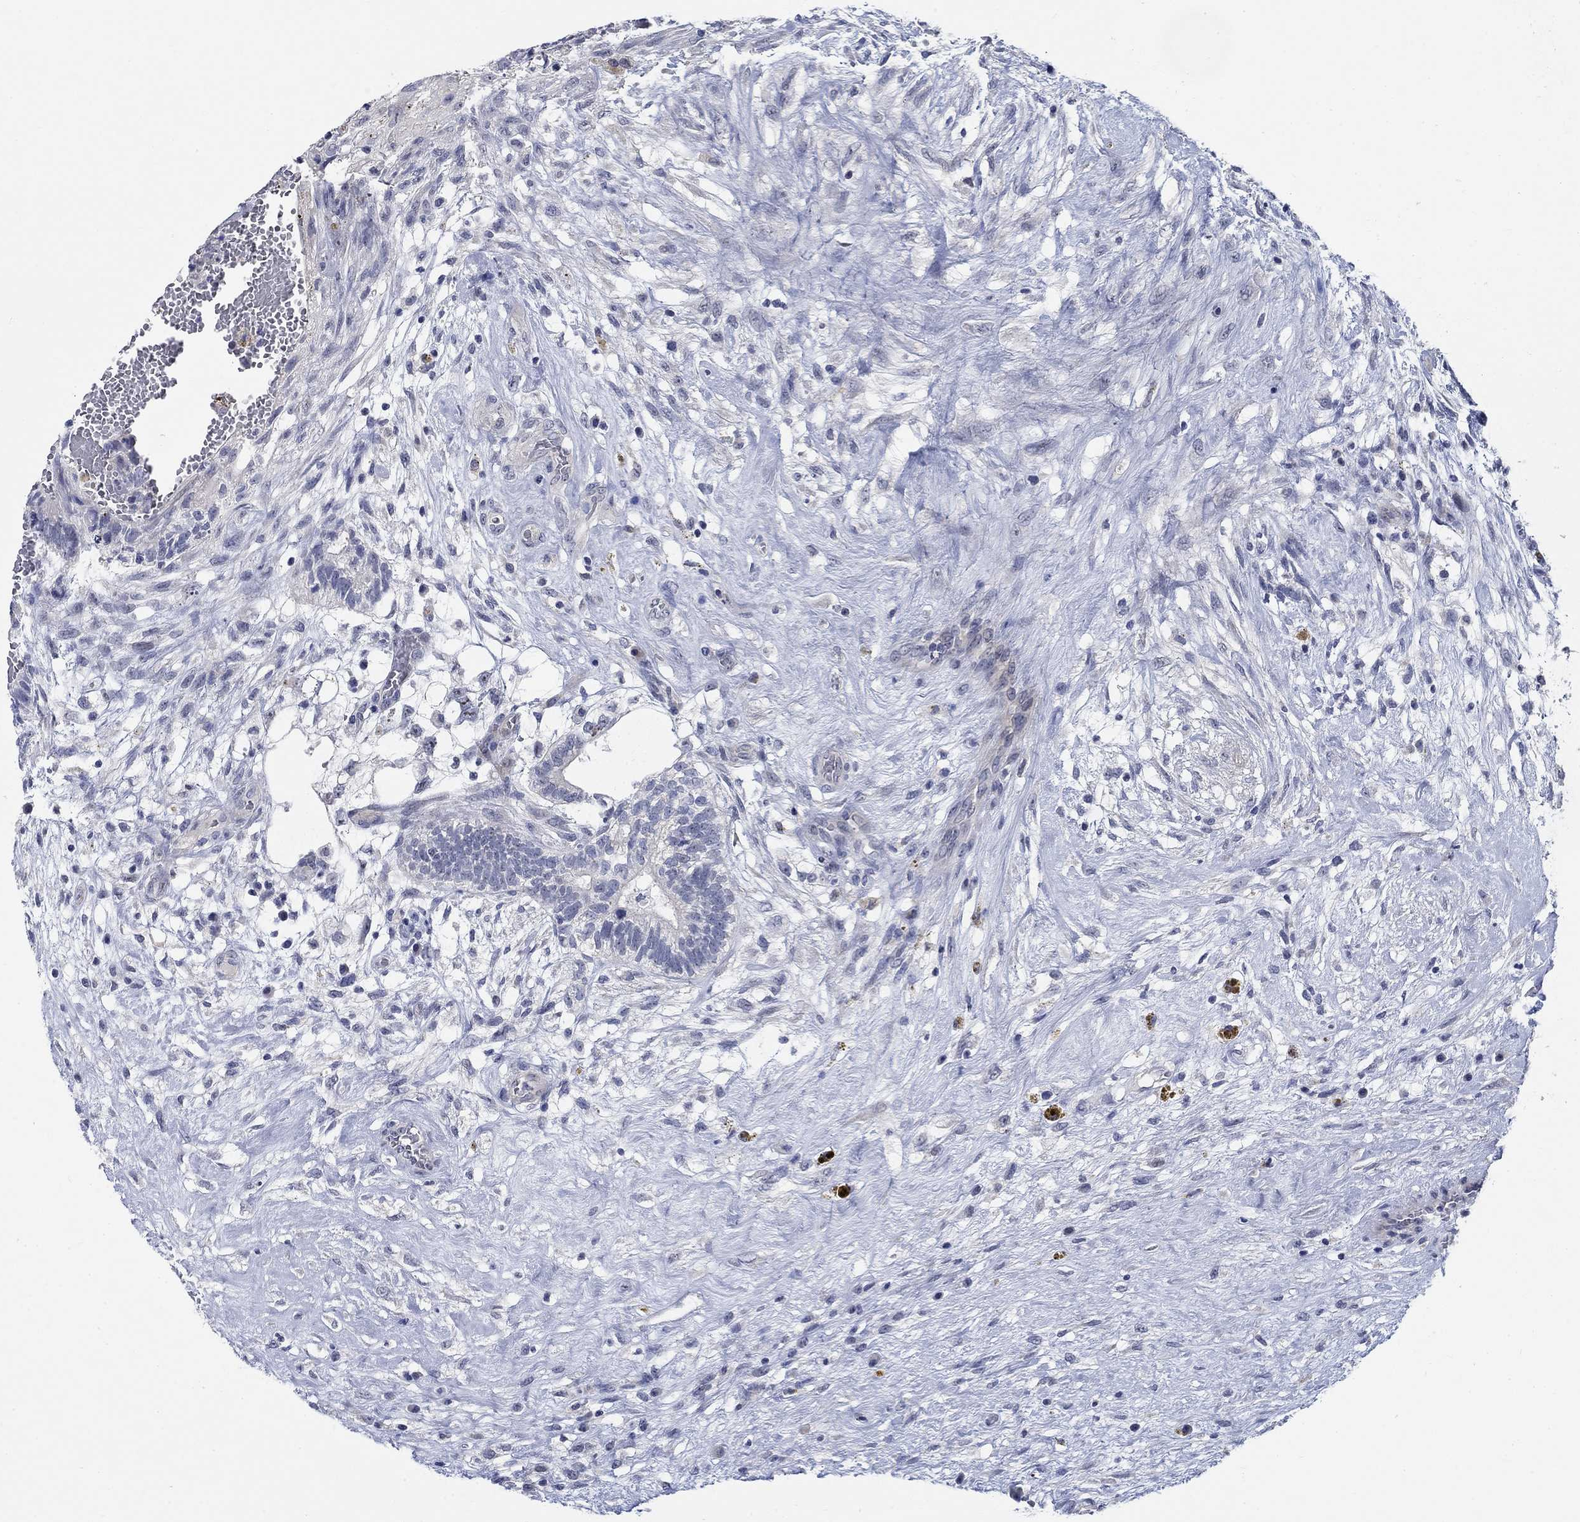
{"staining": {"intensity": "negative", "quantity": "none", "location": "none"}, "tissue": "testis cancer", "cell_type": "Tumor cells", "image_type": "cancer", "snomed": [{"axis": "morphology", "description": "Normal tissue, NOS"}, {"axis": "morphology", "description": "Carcinoma, Embryonal, NOS"}, {"axis": "topography", "description": "Testis"}, {"axis": "topography", "description": "Epididymis"}], "caption": "This is an immunohistochemistry photomicrograph of testis cancer. There is no expression in tumor cells.", "gene": "SMIM18", "patient": {"sex": "male", "age": 32}}